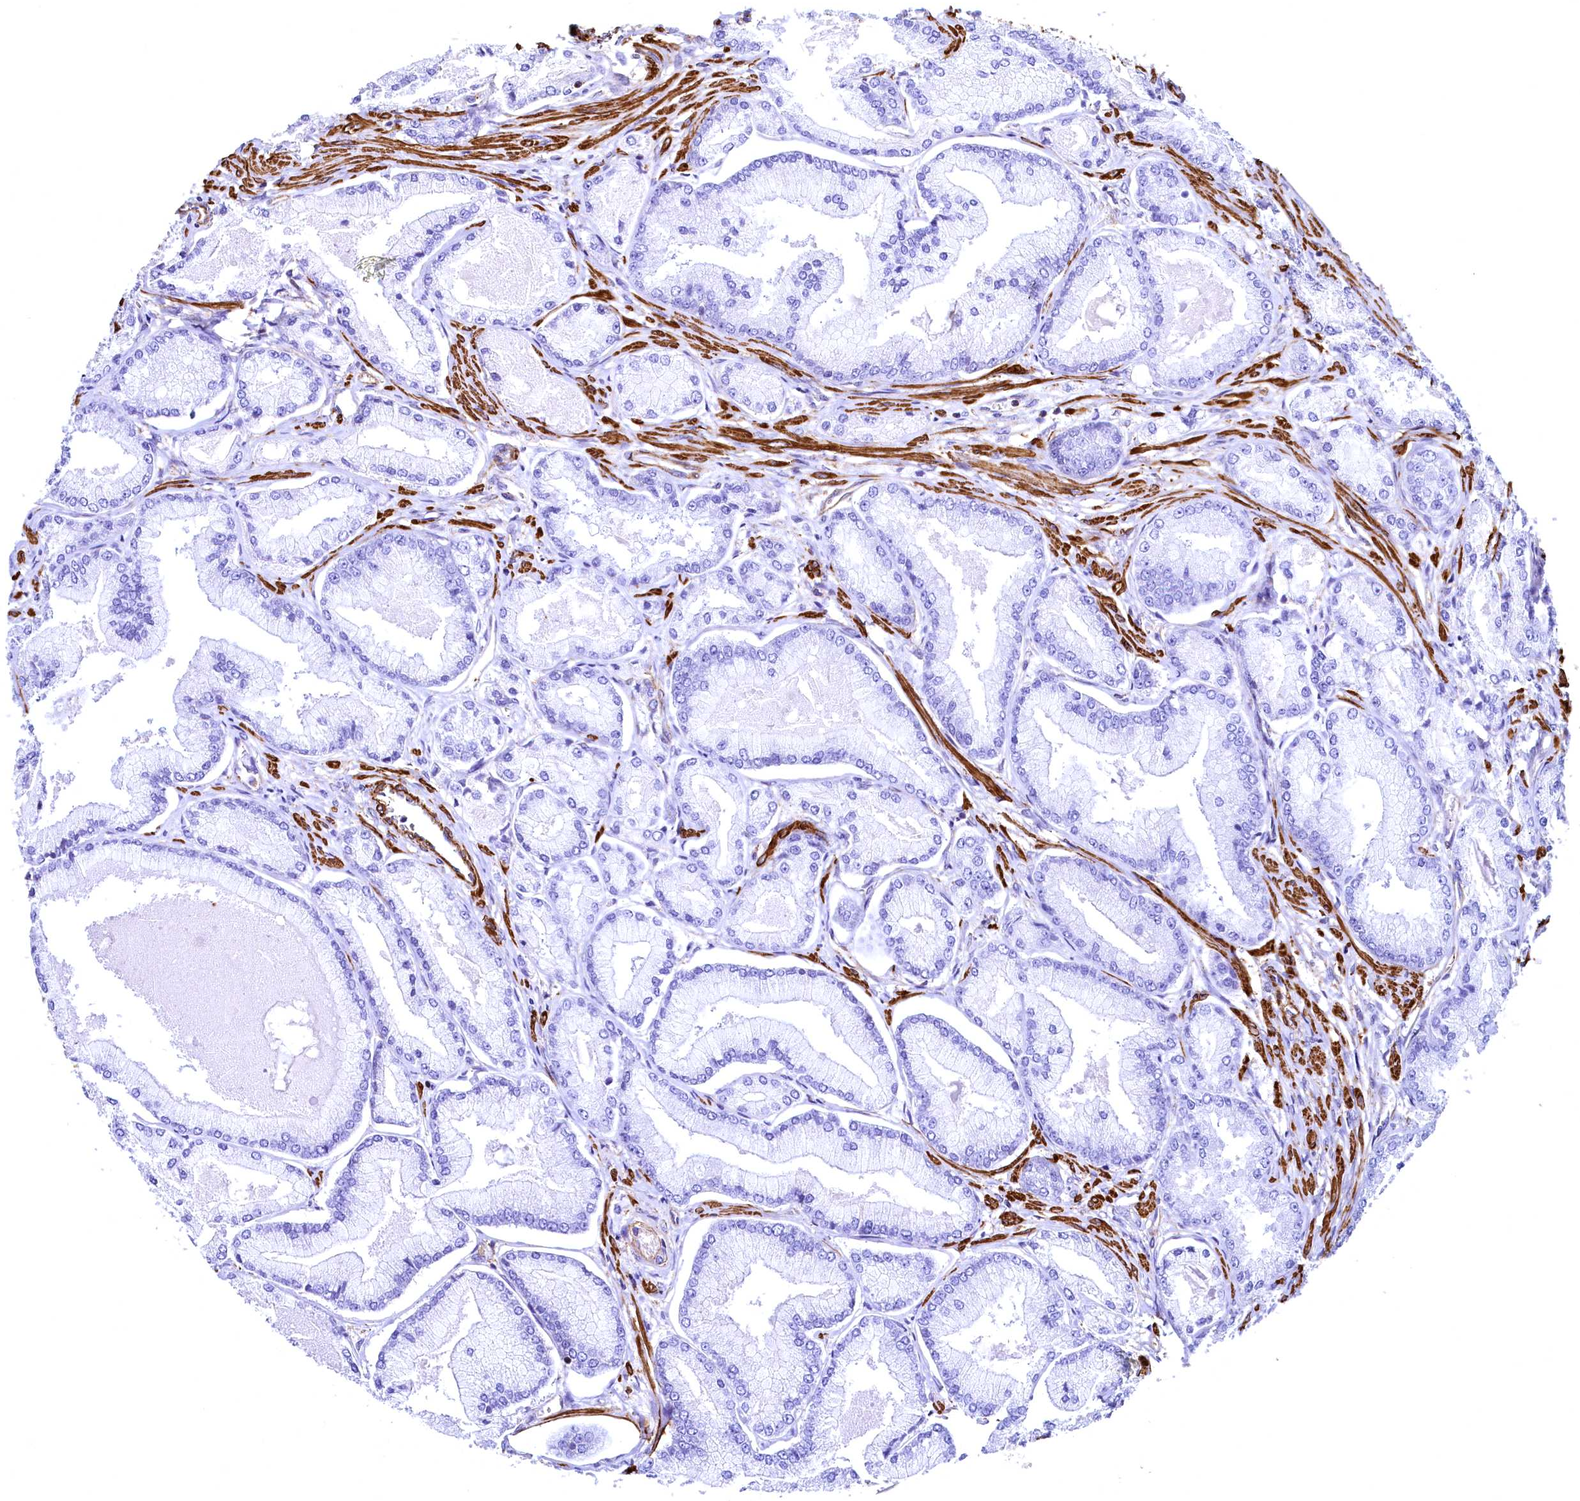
{"staining": {"intensity": "negative", "quantity": "none", "location": "none"}, "tissue": "prostate cancer", "cell_type": "Tumor cells", "image_type": "cancer", "snomed": [{"axis": "morphology", "description": "Adenocarcinoma, Low grade"}, {"axis": "topography", "description": "Prostate"}], "caption": "Tumor cells show no significant staining in prostate cancer (low-grade adenocarcinoma).", "gene": "THBS1", "patient": {"sex": "male", "age": 74}}